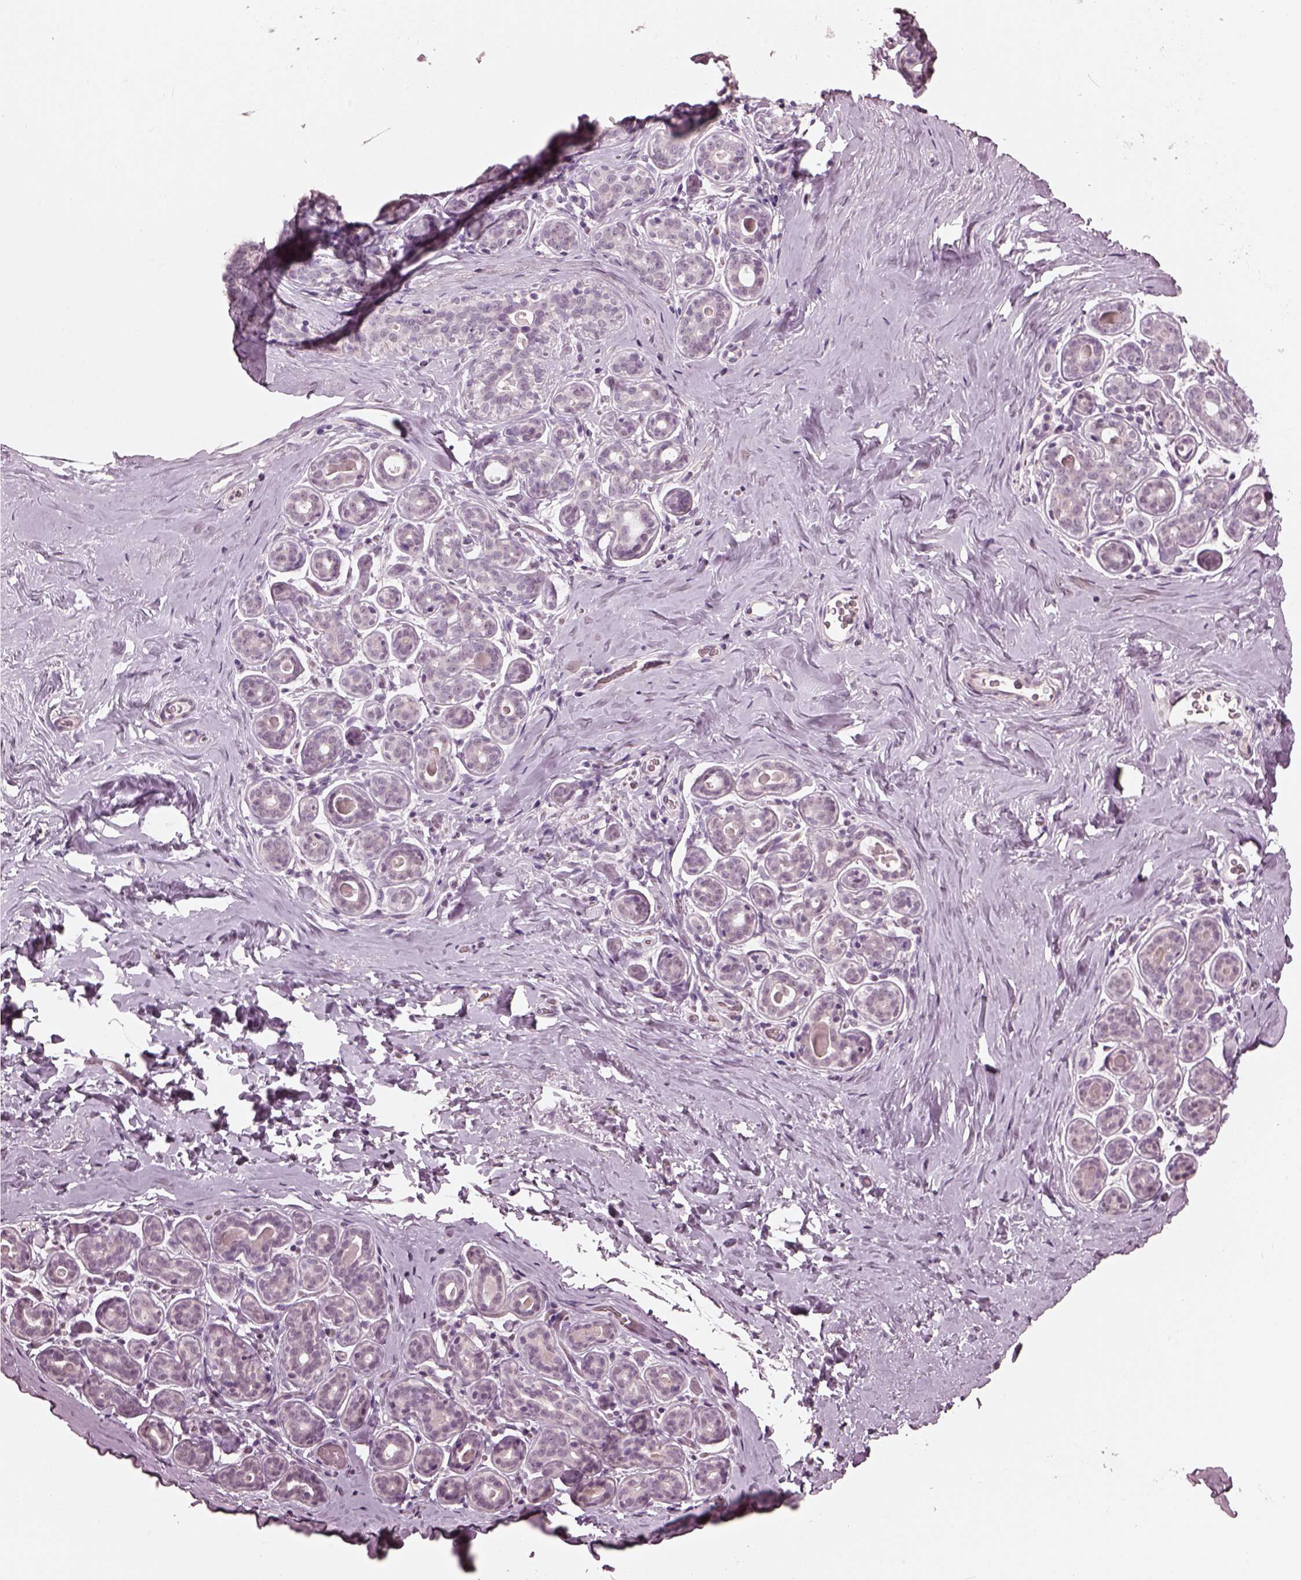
{"staining": {"intensity": "negative", "quantity": "none", "location": "none"}, "tissue": "breast", "cell_type": "Adipocytes", "image_type": "normal", "snomed": [{"axis": "morphology", "description": "Normal tissue, NOS"}, {"axis": "topography", "description": "Skin"}, {"axis": "topography", "description": "Breast"}], "caption": "An immunohistochemistry photomicrograph of normal breast is shown. There is no staining in adipocytes of breast.", "gene": "OPTC", "patient": {"sex": "female", "age": 43}}